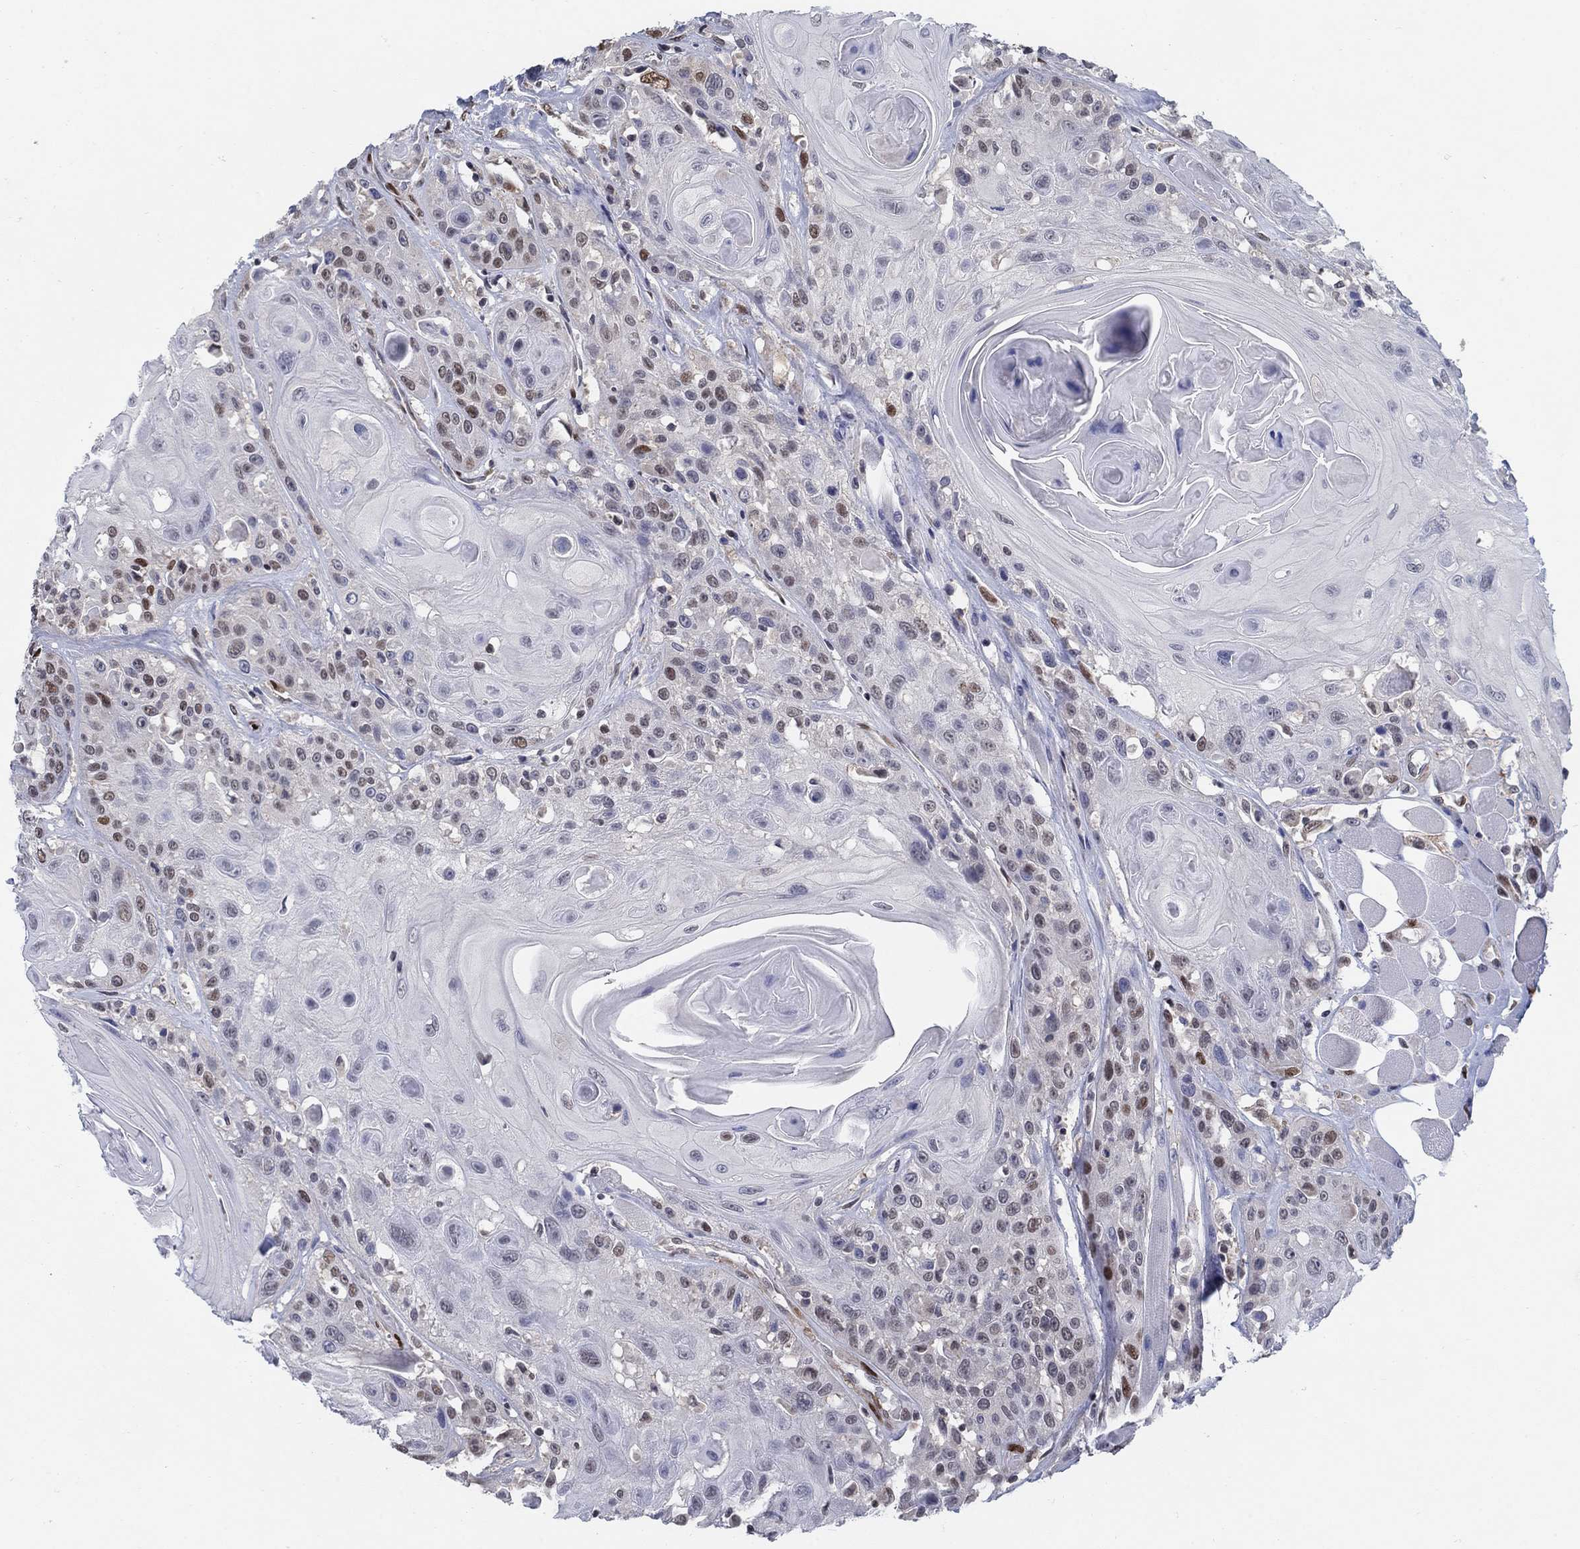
{"staining": {"intensity": "negative", "quantity": "none", "location": "none"}, "tissue": "head and neck cancer", "cell_type": "Tumor cells", "image_type": "cancer", "snomed": [{"axis": "morphology", "description": "Squamous cell carcinoma, NOS"}, {"axis": "topography", "description": "Head-Neck"}], "caption": "Immunohistochemical staining of human head and neck cancer (squamous cell carcinoma) displays no significant expression in tumor cells.", "gene": "CENPE", "patient": {"sex": "female", "age": 59}}